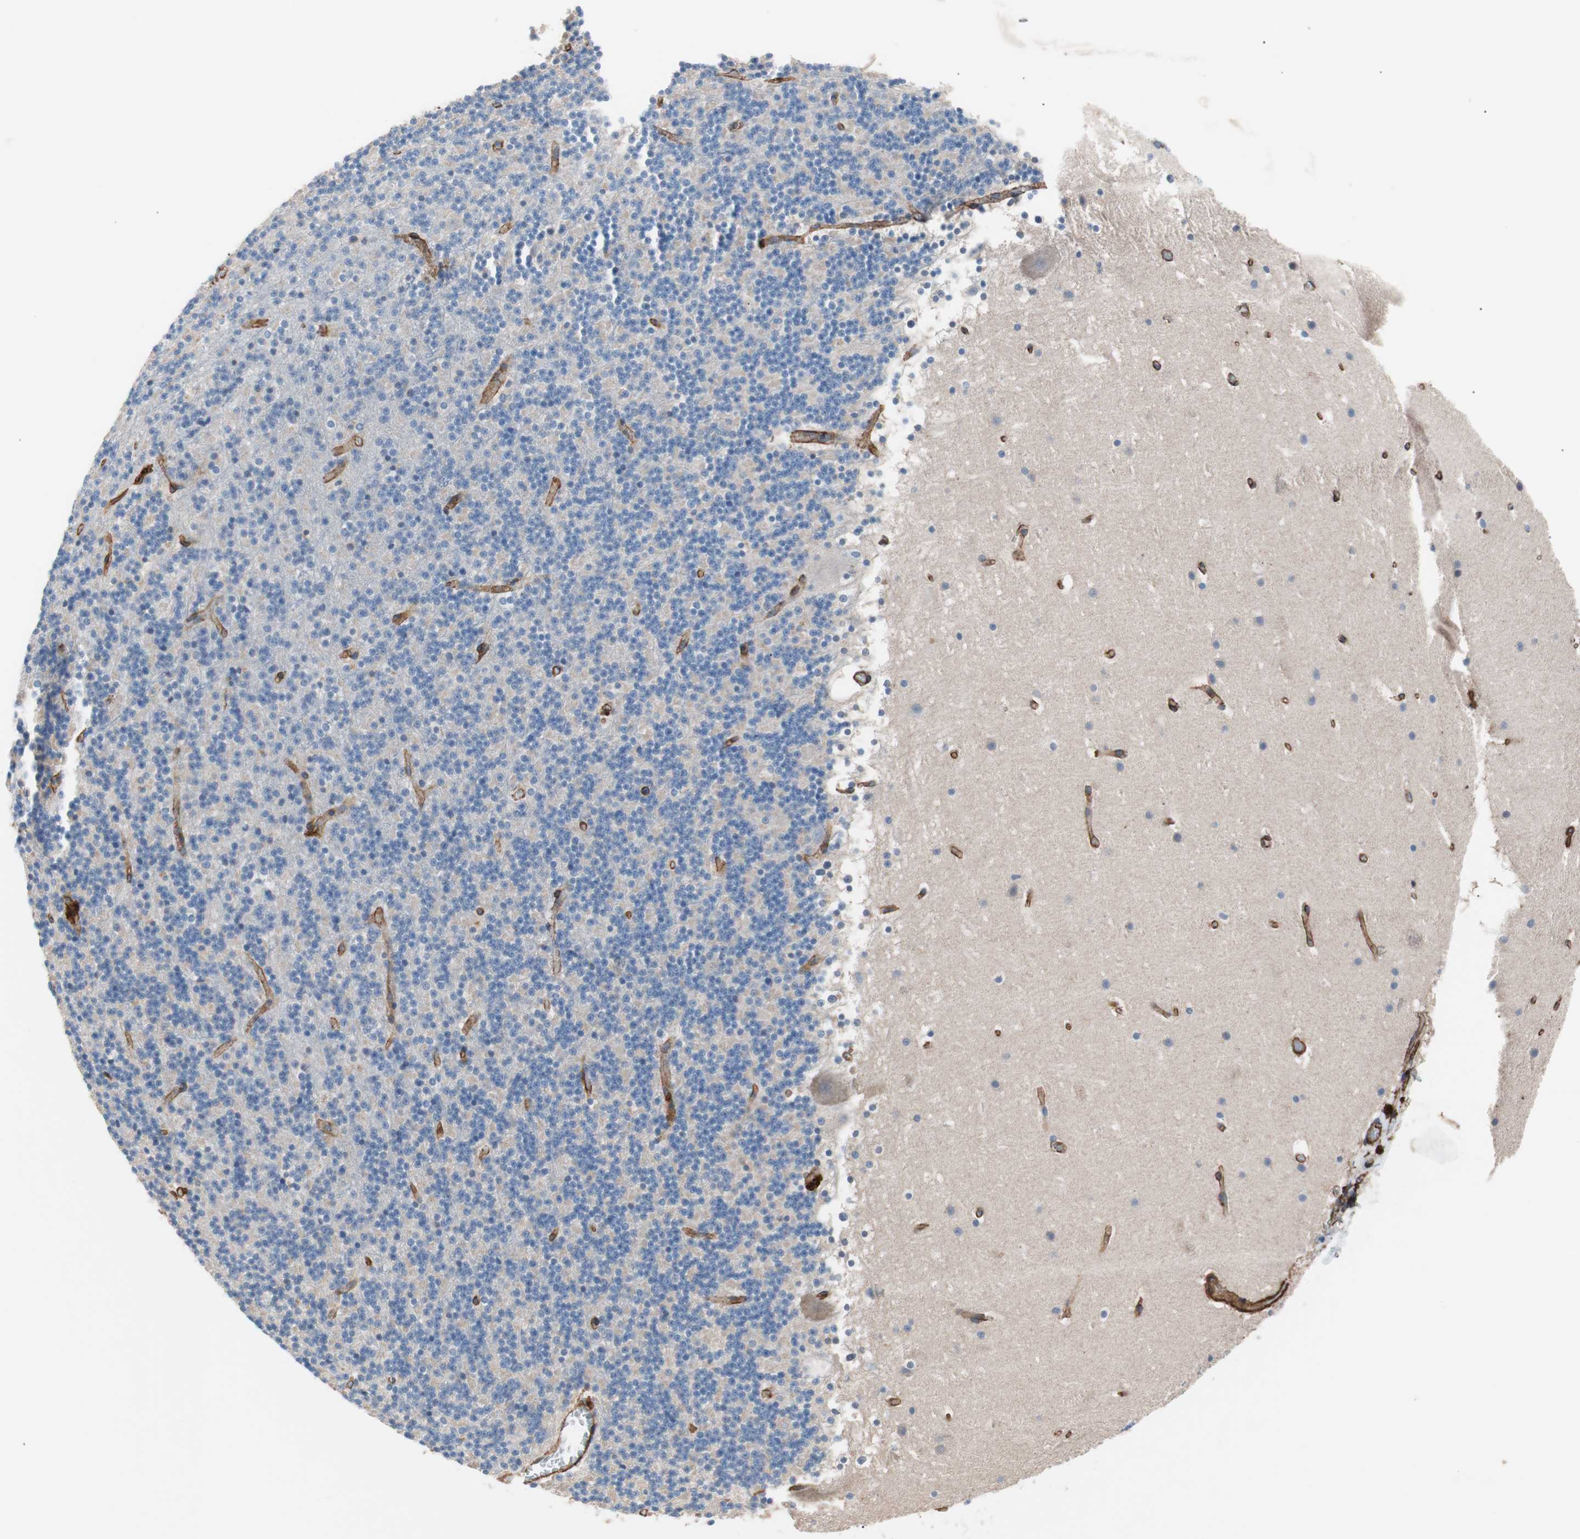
{"staining": {"intensity": "negative", "quantity": "none", "location": "none"}, "tissue": "cerebellum", "cell_type": "Cells in granular layer", "image_type": "normal", "snomed": [{"axis": "morphology", "description": "Normal tissue, NOS"}, {"axis": "topography", "description": "Cerebellum"}], "caption": "Immunohistochemical staining of normal cerebellum exhibits no significant positivity in cells in granular layer. Brightfield microscopy of IHC stained with DAB (brown) and hematoxylin (blue), captured at high magnification.", "gene": "SPINT1", "patient": {"sex": "male", "age": 45}}